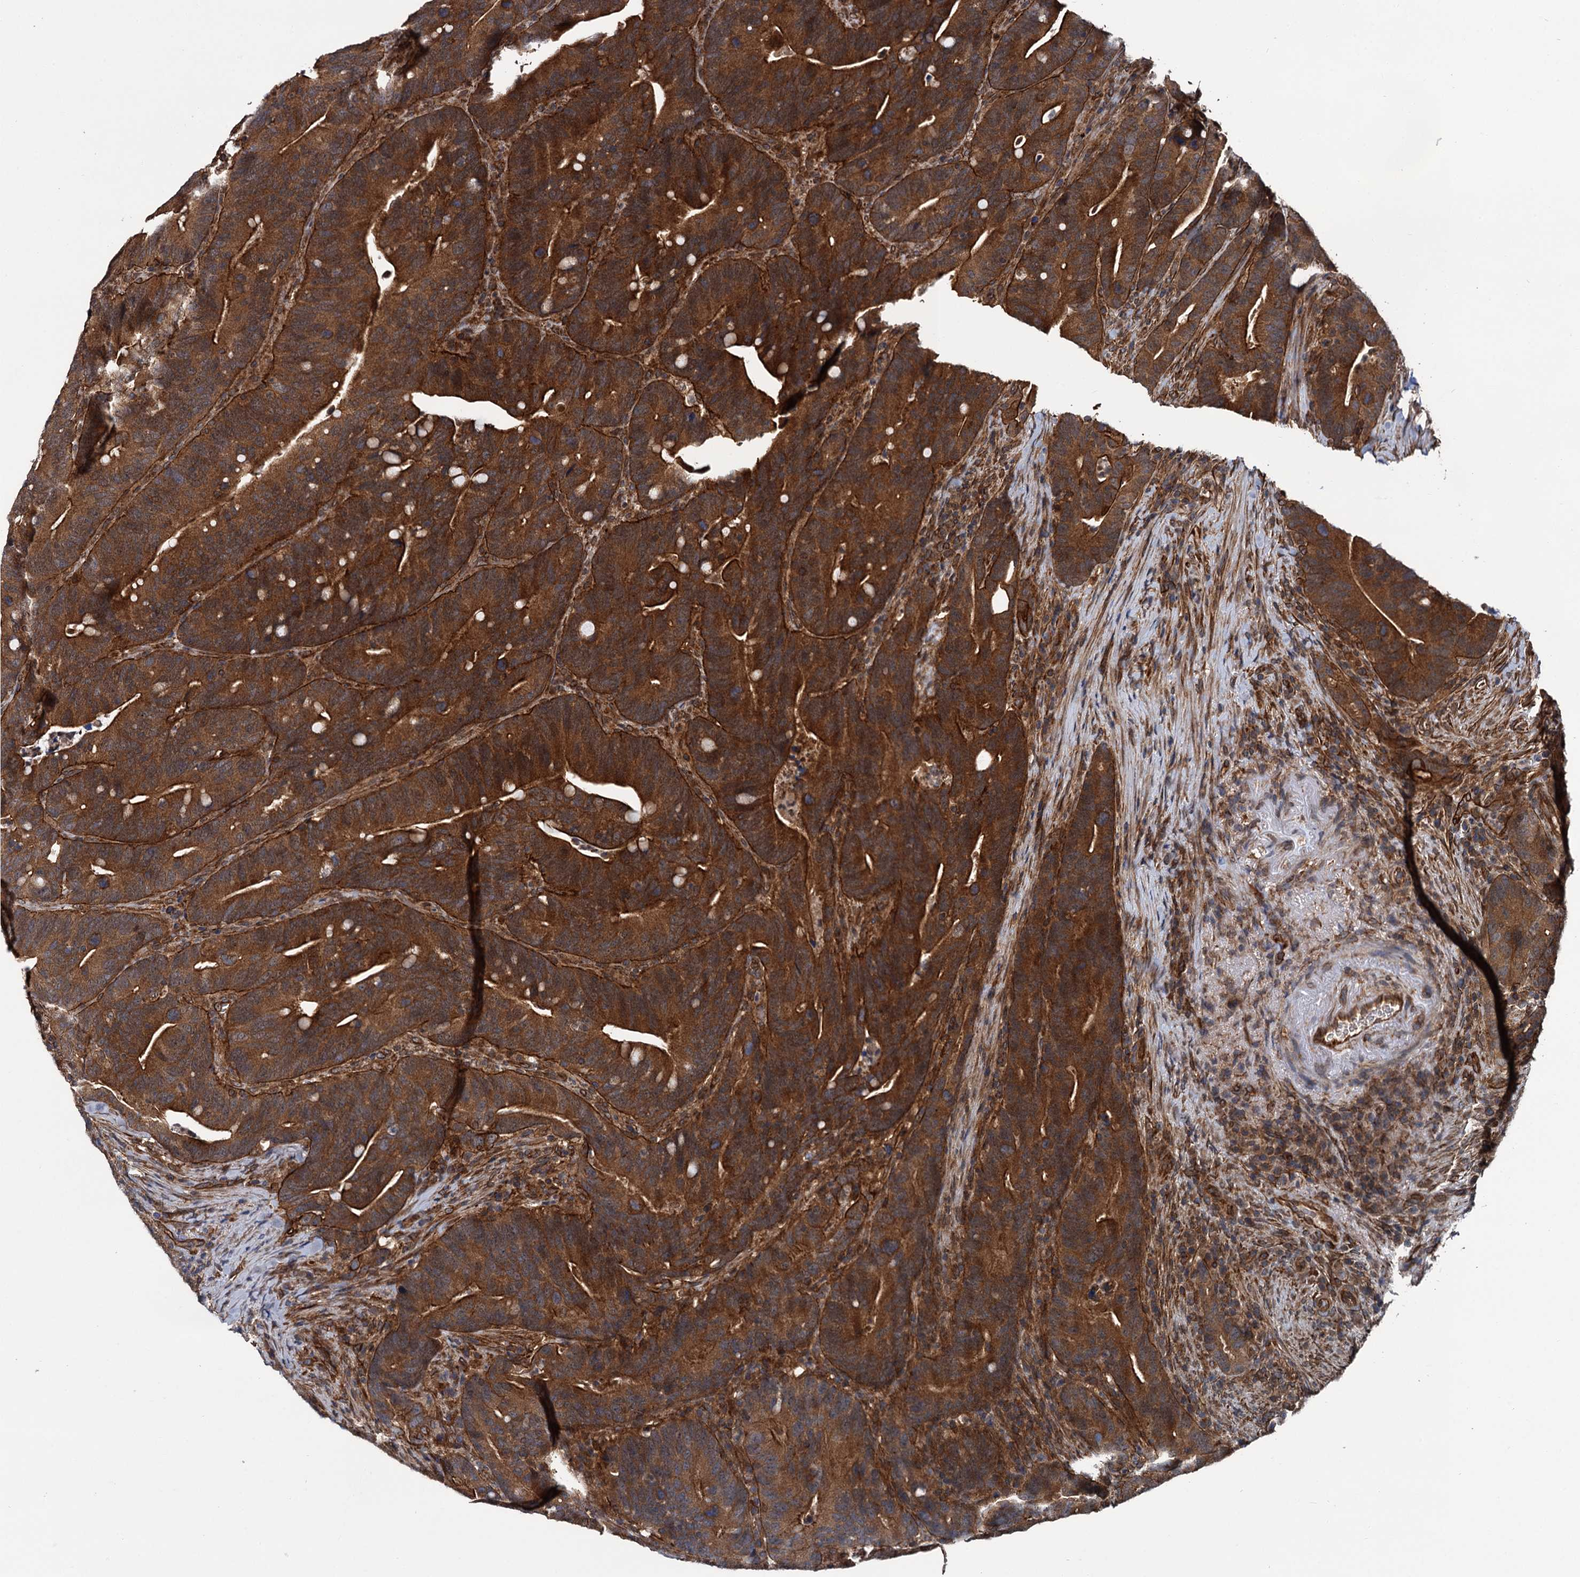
{"staining": {"intensity": "strong", "quantity": ">75%", "location": "cytoplasmic/membranous"}, "tissue": "colorectal cancer", "cell_type": "Tumor cells", "image_type": "cancer", "snomed": [{"axis": "morphology", "description": "Adenocarcinoma, NOS"}, {"axis": "topography", "description": "Colon"}], "caption": "Strong cytoplasmic/membranous staining for a protein is identified in about >75% of tumor cells of colorectal cancer (adenocarcinoma) using immunohistochemistry.", "gene": "ZFYVE19", "patient": {"sex": "female", "age": 66}}